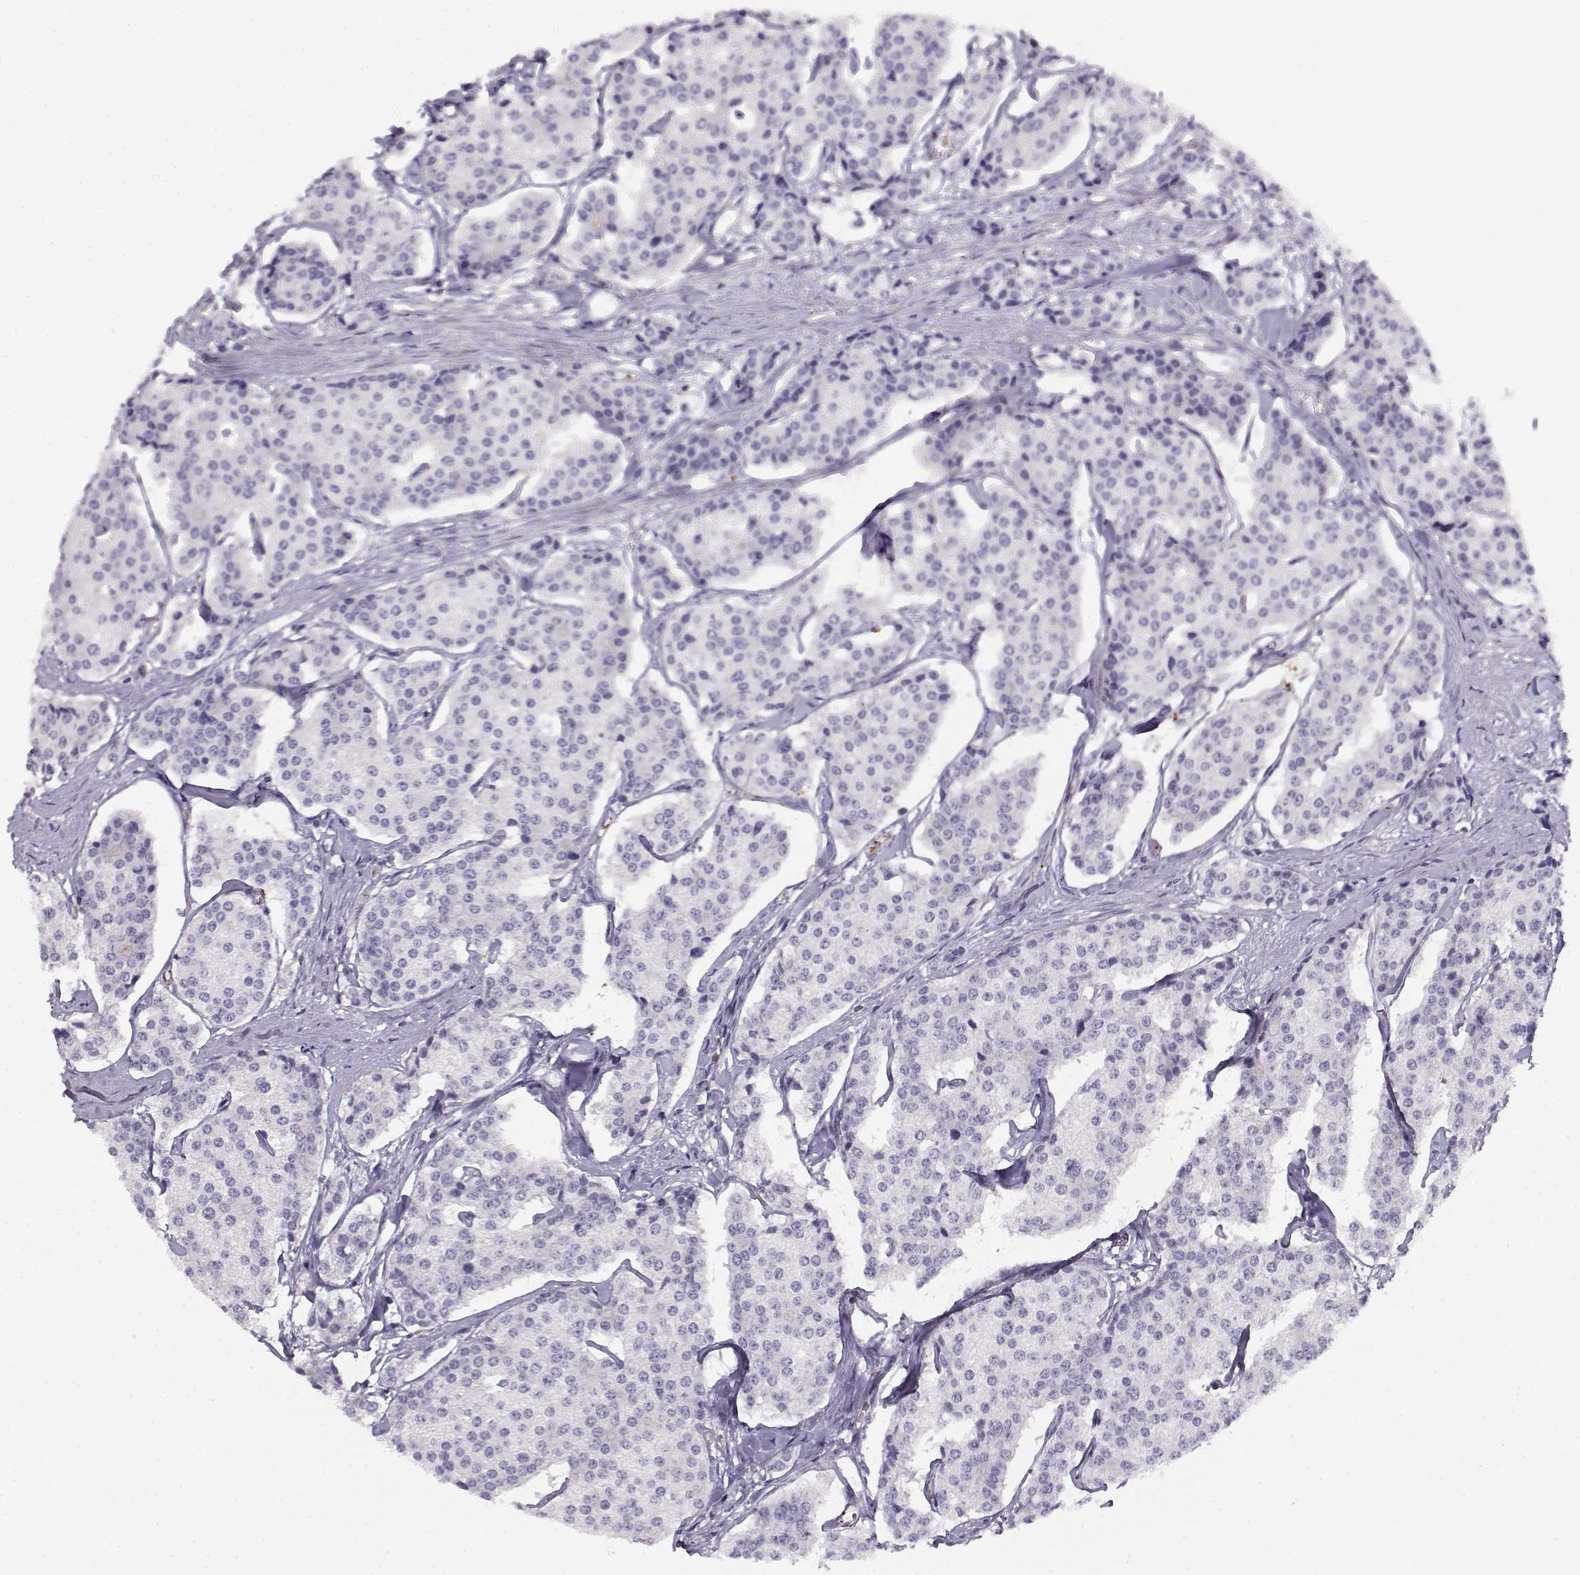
{"staining": {"intensity": "negative", "quantity": "none", "location": "none"}, "tissue": "carcinoid", "cell_type": "Tumor cells", "image_type": "cancer", "snomed": [{"axis": "morphology", "description": "Carcinoid, malignant, NOS"}, {"axis": "topography", "description": "Small intestine"}], "caption": "Tumor cells show no significant protein expression in carcinoid.", "gene": "MYO1A", "patient": {"sex": "female", "age": 65}}